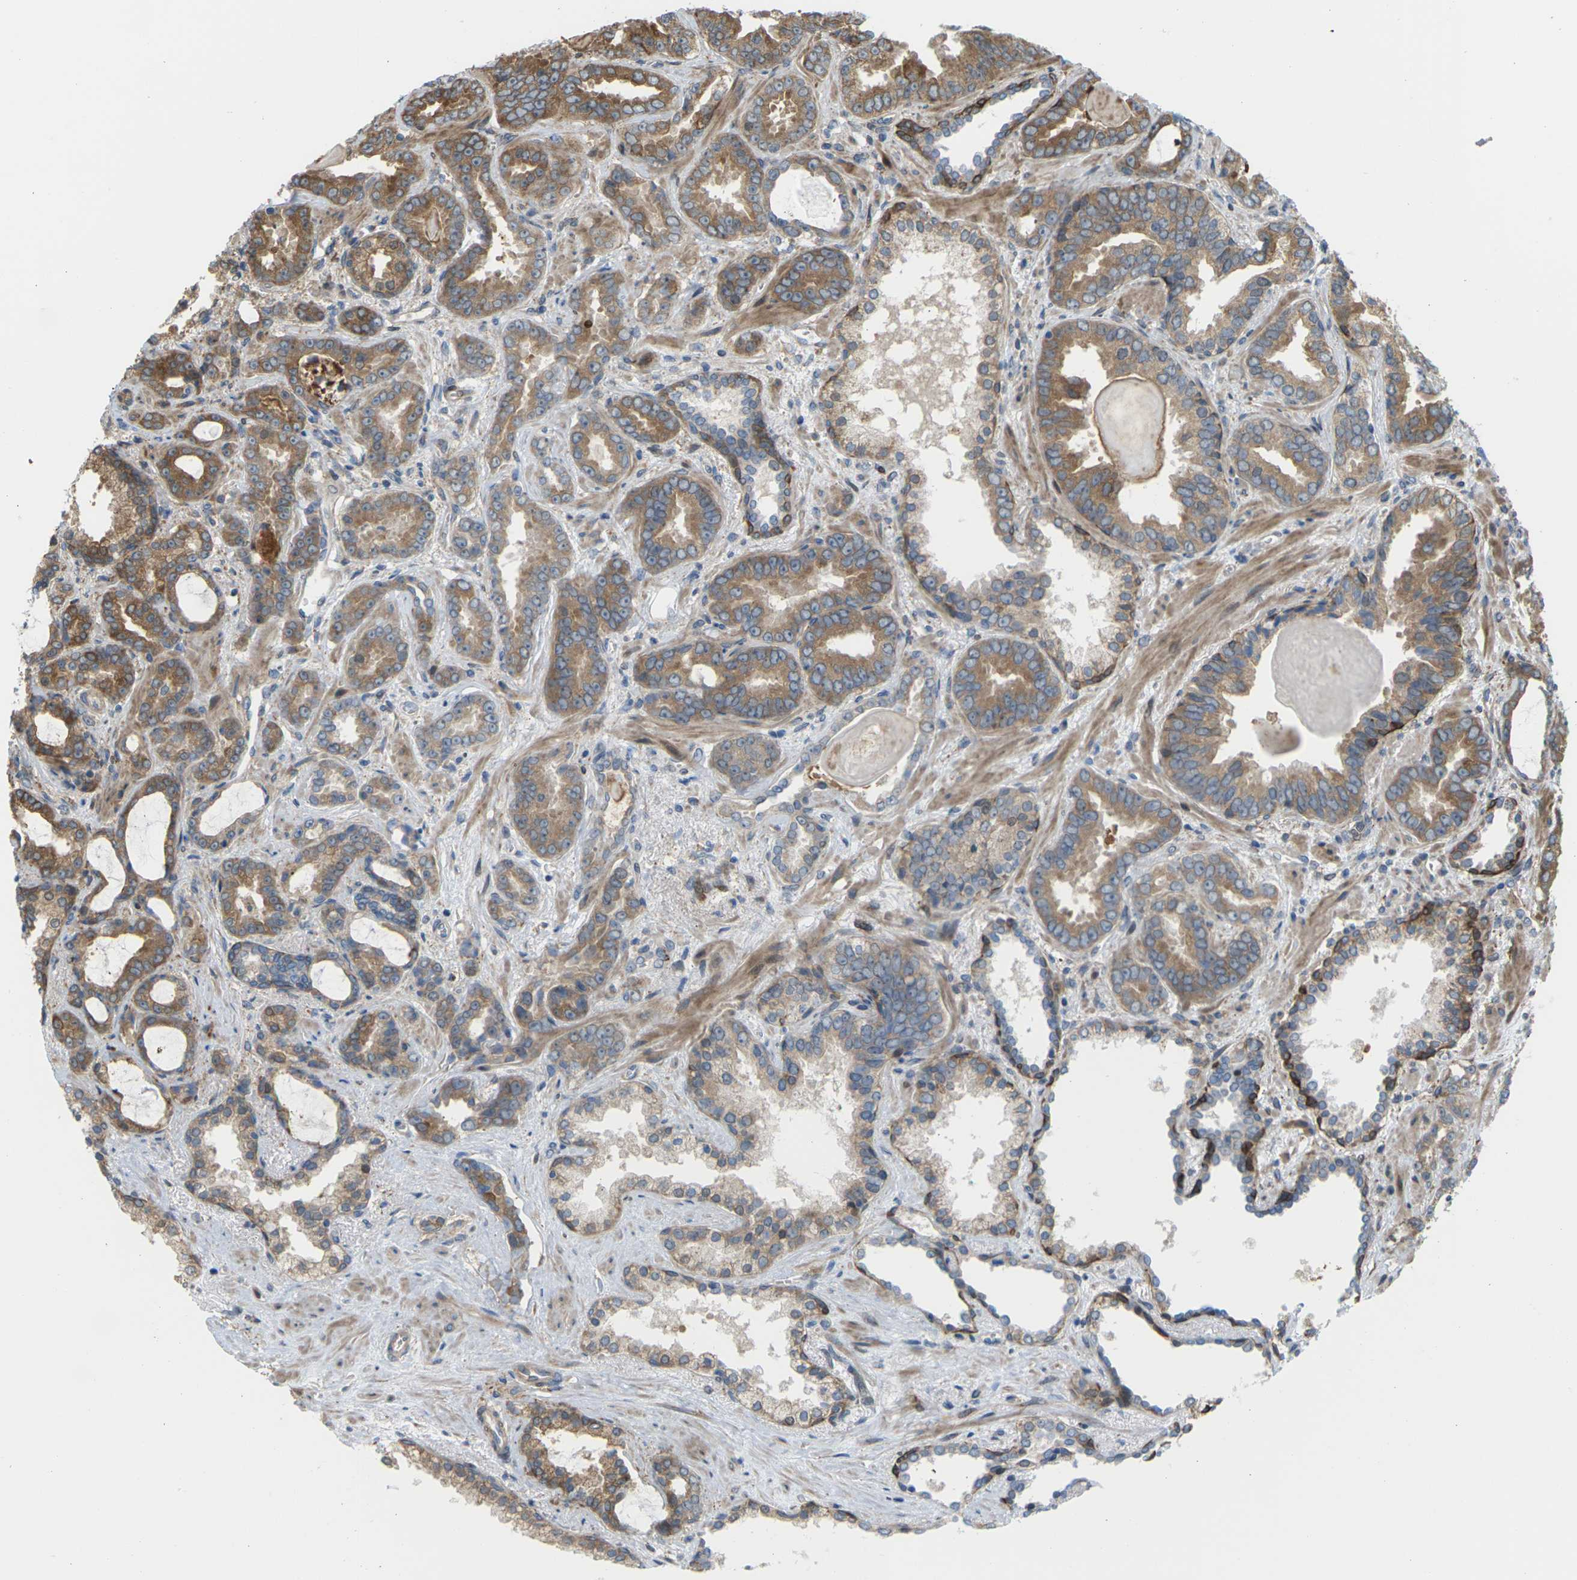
{"staining": {"intensity": "moderate", "quantity": ">75%", "location": "cytoplasmic/membranous"}, "tissue": "prostate cancer", "cell_type": "Tumor cells", "image_type": "cancer", "snomed": [{"axis": "morphology", "description": "Adenocarcinoma, Low grade"}, {"axis": "topography", "description": "Prostate"}], "caption": "Prostate adenocarcinoma (low-grade) was stained to show a protein in brown. There is medium levels of moderate cytoplasmic/membranous staining in about >75% of tumor cells.", "gene": "ROBO1", "patient": {"sex": "male", "age": 60}}